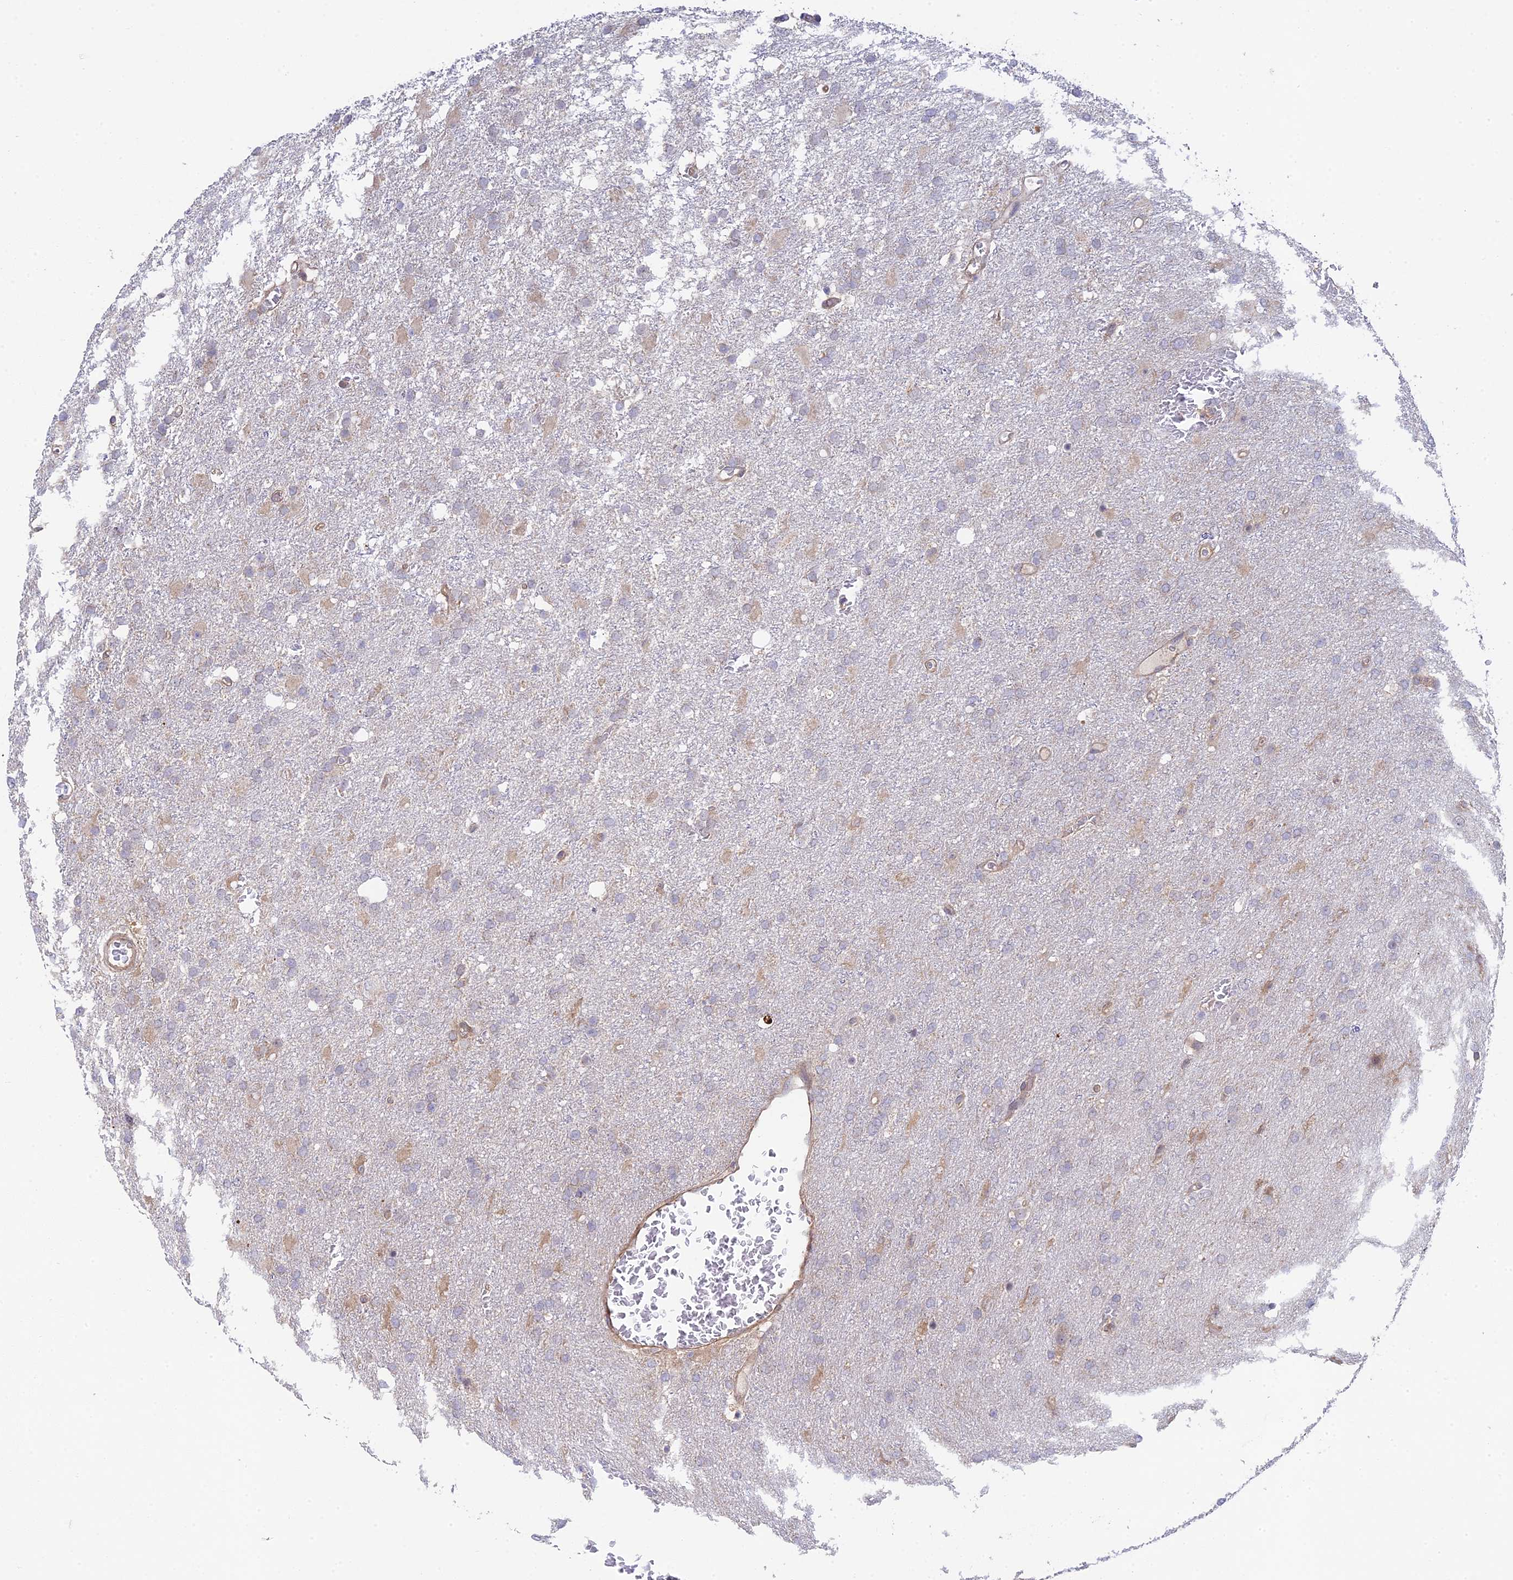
{"staining": {"intensity": "negative", "quantity": "none", "location": "none"}, "tissue": "glioma", "cell_type": "Tumor cells", "image_type": "cancer", "snomed": [{"axis": "morphology", "description": "Glioma, malignant, High grade"}, {"axis": "topography", "description": "Brain"}], "caption": "The IHC histopathology image has no significant positivity in tumor cells of glioma tissue.", "gene": "INCA1", "patient": {"sex": "female", "age": 74}}